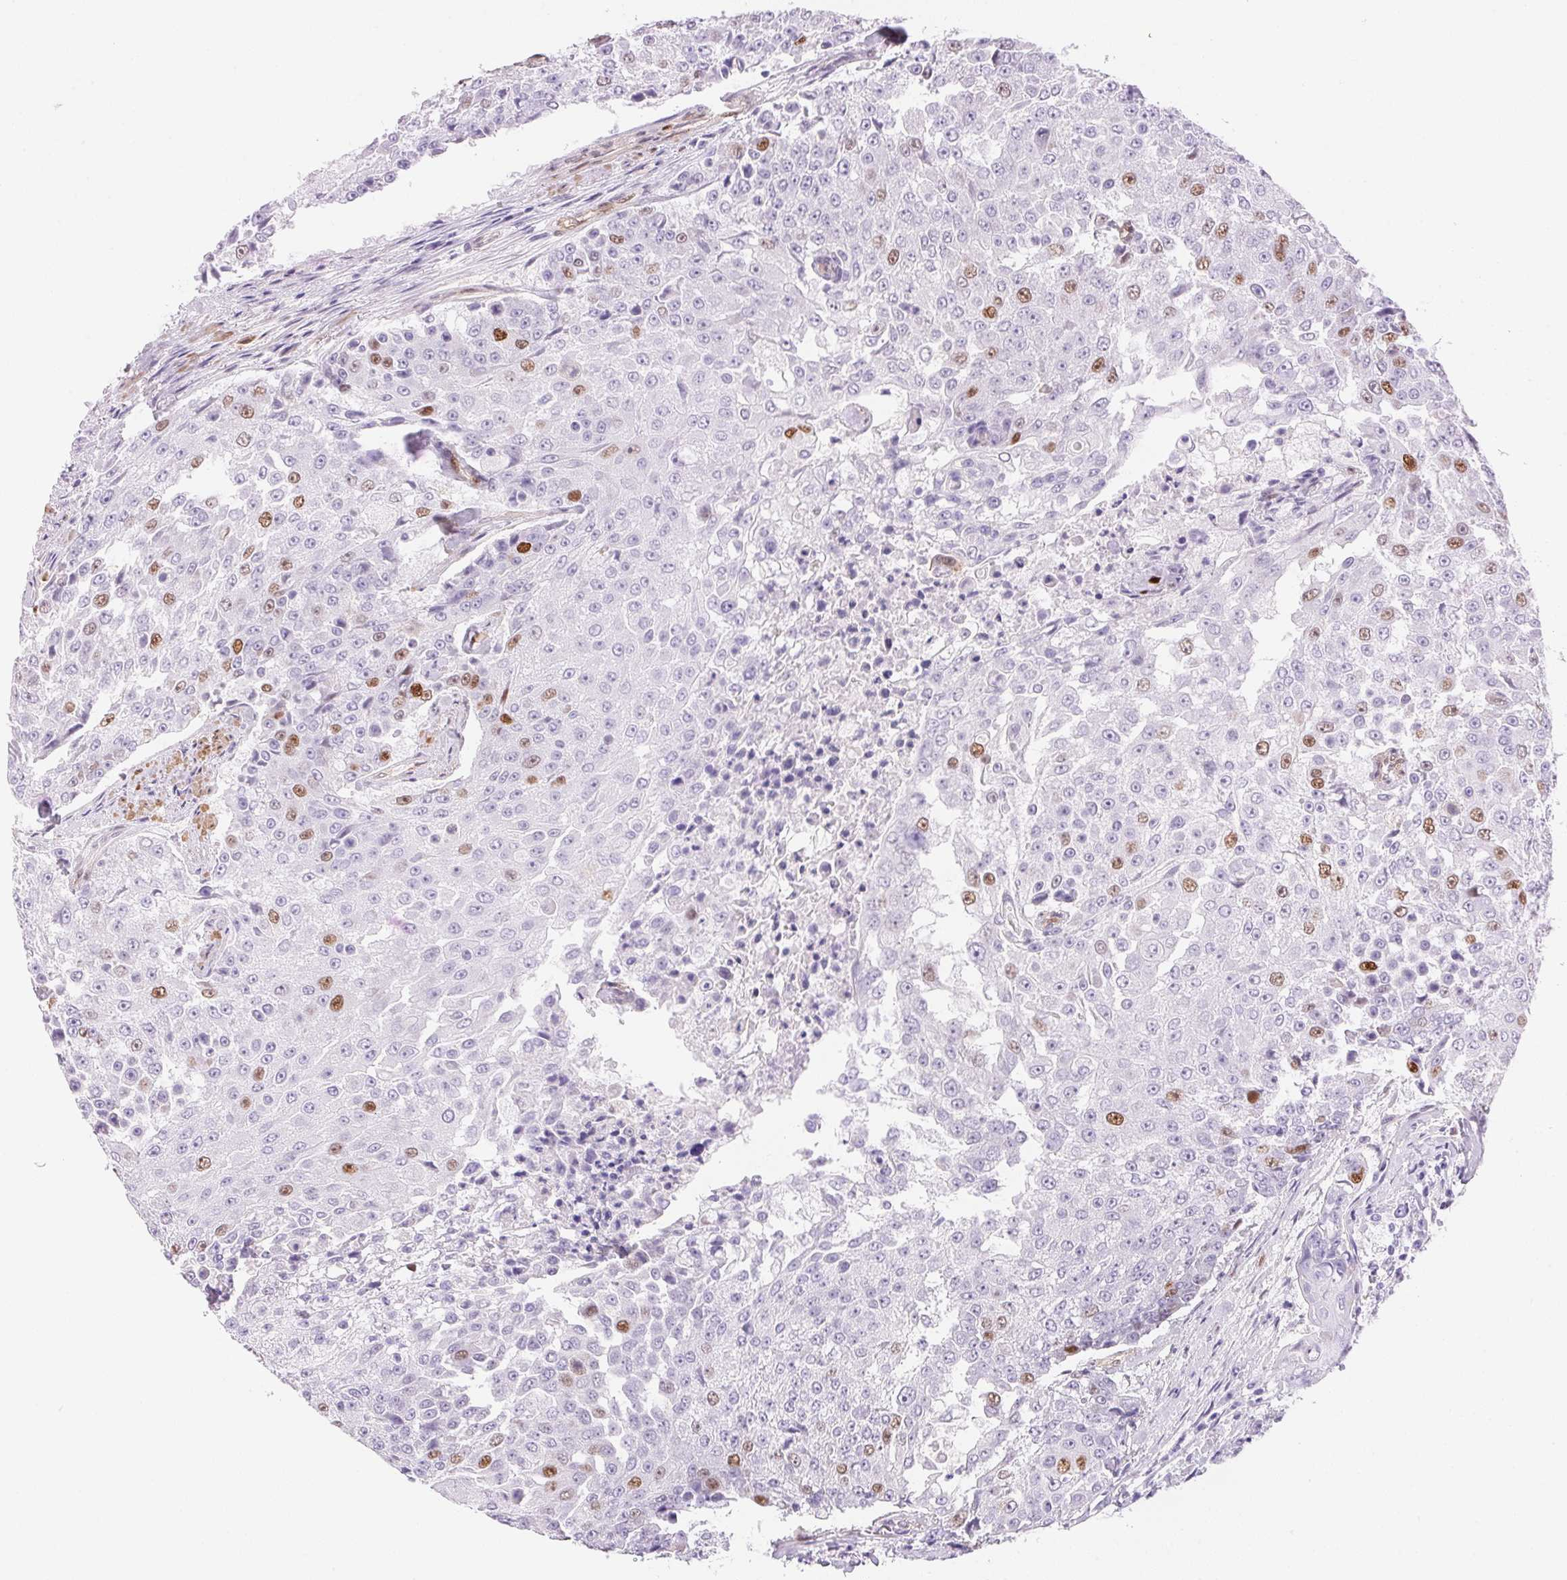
{"staining": {"intensity": "moderate", "quantity": "<25%", "location": "nuclear"}, "tissue": "urothelial cancer", "cell_type": "Tumor cells", "image_type": "cancer", "snomed": [{"axis": "morphology", "description": "Urothelial carcinoma, High grade"}, {"axis": "topography", "description": "Urinary bladder"}], "caption": "High-grade urothelial carcinoma tissue shows moderate nuclear staining in approximately <25% of tumor cells, visualized by immunohistochemistry.", "gene": "SMTN", "patient": {"sex": "female", "age": 63}}